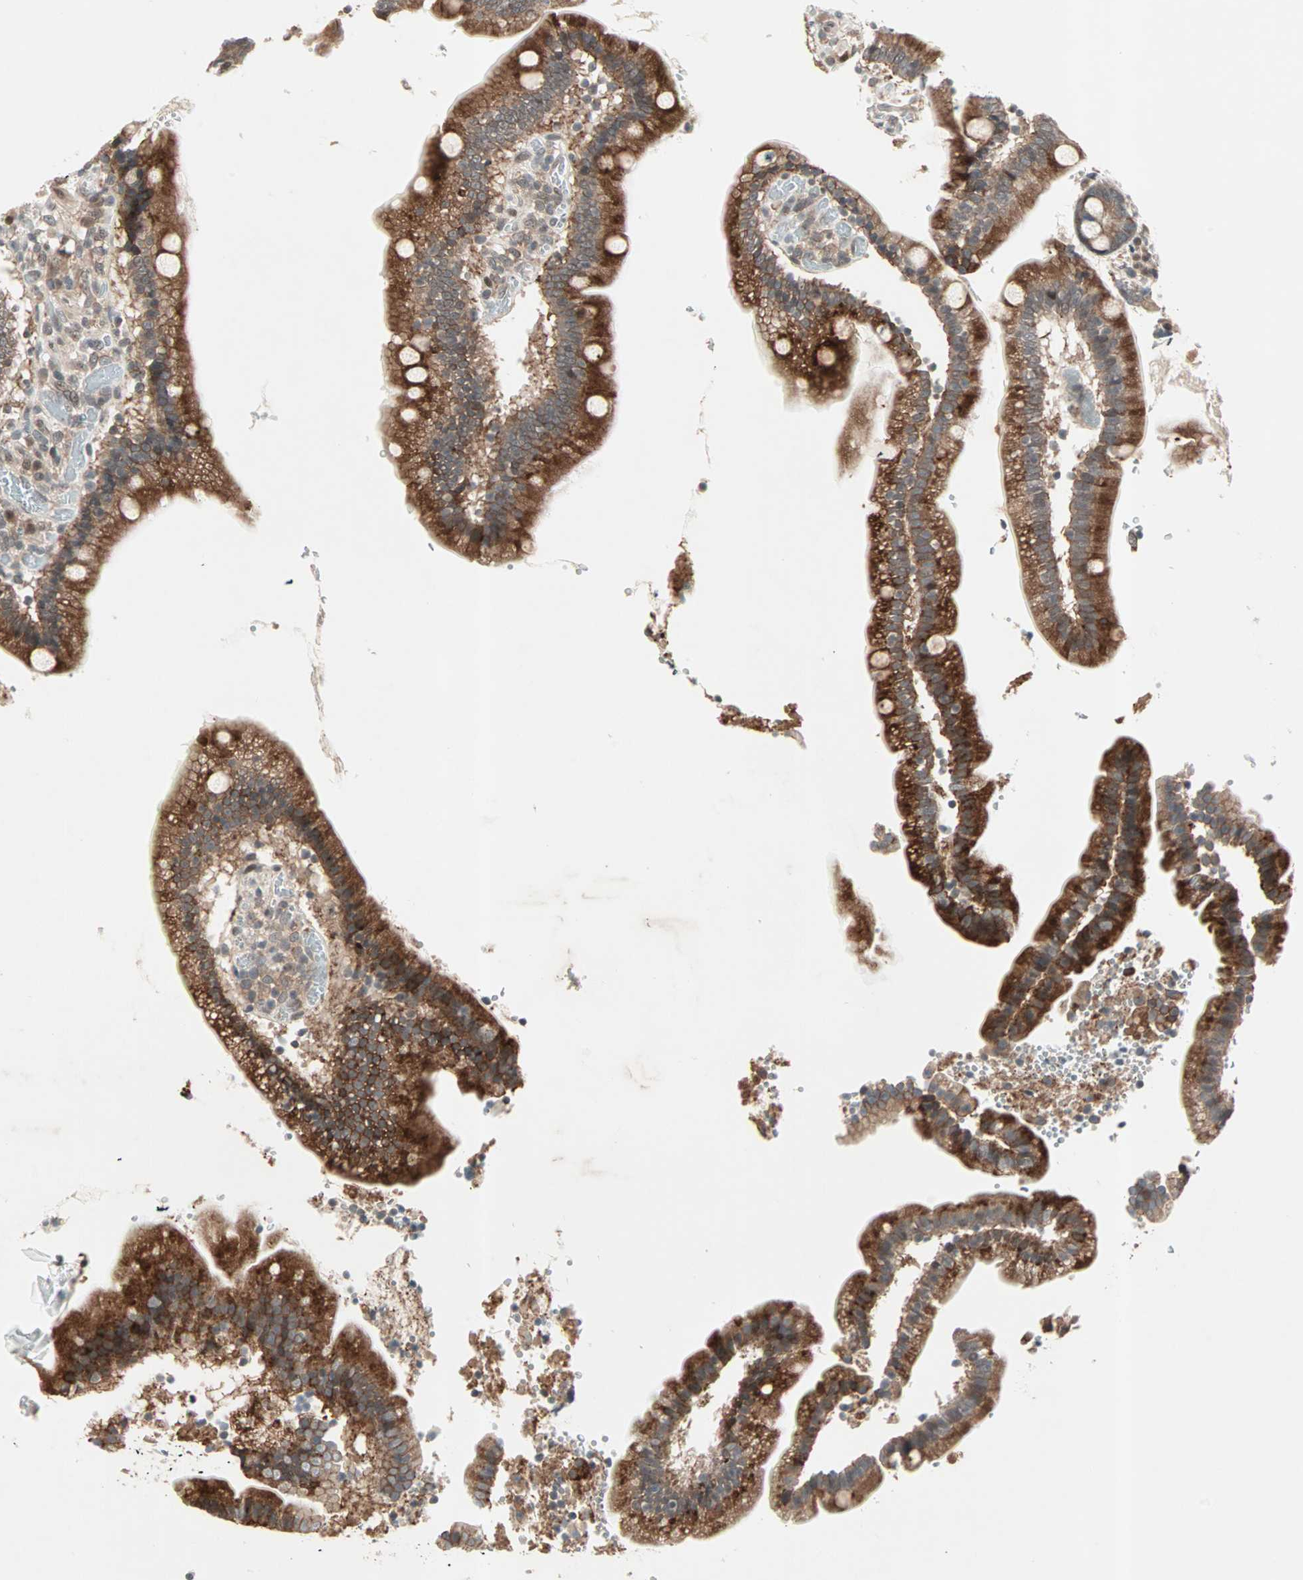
{"staining": {"intensity": "moderate", "quantity": "25%-75%", "location": "cytoplasmic/membranous"}, "tissue": "duodenum", "cell_type": "Glandular cells", "image_type": "normal", "snomed": [{"axis": "morphology", "description": "Normal tissue, NOS"}, {"axis": "topography", "description": "Duodenum"}], "caption": "Immunohistochemical staining of benign duodenum reveals medium levels of moderate cytoplasmic/membranous expression in about 25%-75% of glandular cells. (DAB (3,3'-diaminobenzidine) = brown stain, brightfield microscopy at high magnification).", "gene": "PGBD1", "patient": {"sex": "male", "age": 66}}